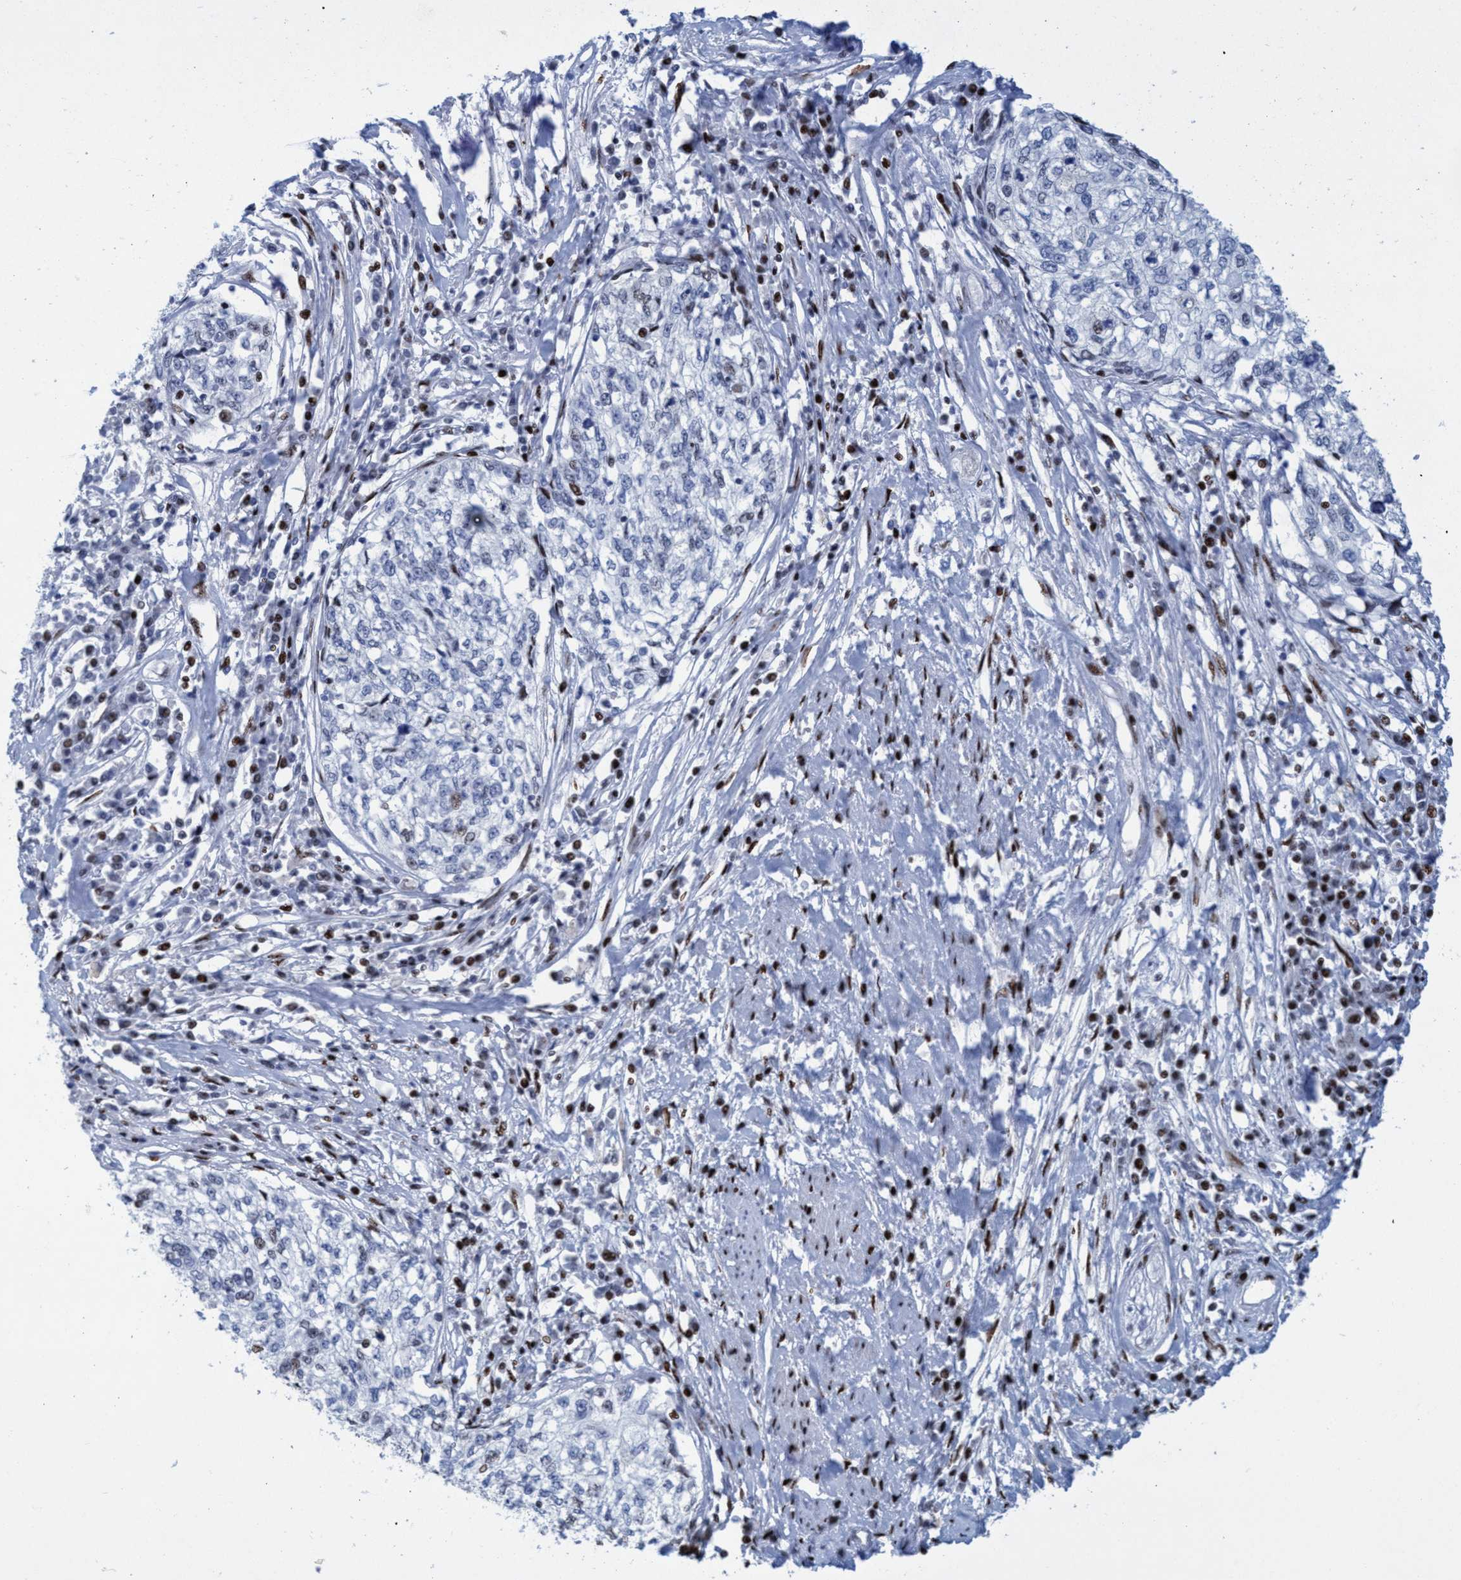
{"staining": {"intensity": "negative", "quantity": "none", "location": "none"}, "tissue": "cervical cancer", "cell_type": "Tumor cells", "image_type": "cancer", "snomed": [{"axis": "morphology", "description": "Squamous cell carcinoma, NOS"}, {"axis": "topography", "description": "Cervix"}], "caption": "Tumor cells show no significant protein positivity in cervical cancer.", "gene": "R3HCC1", "patient": {"sex": "female", "age": 57}}